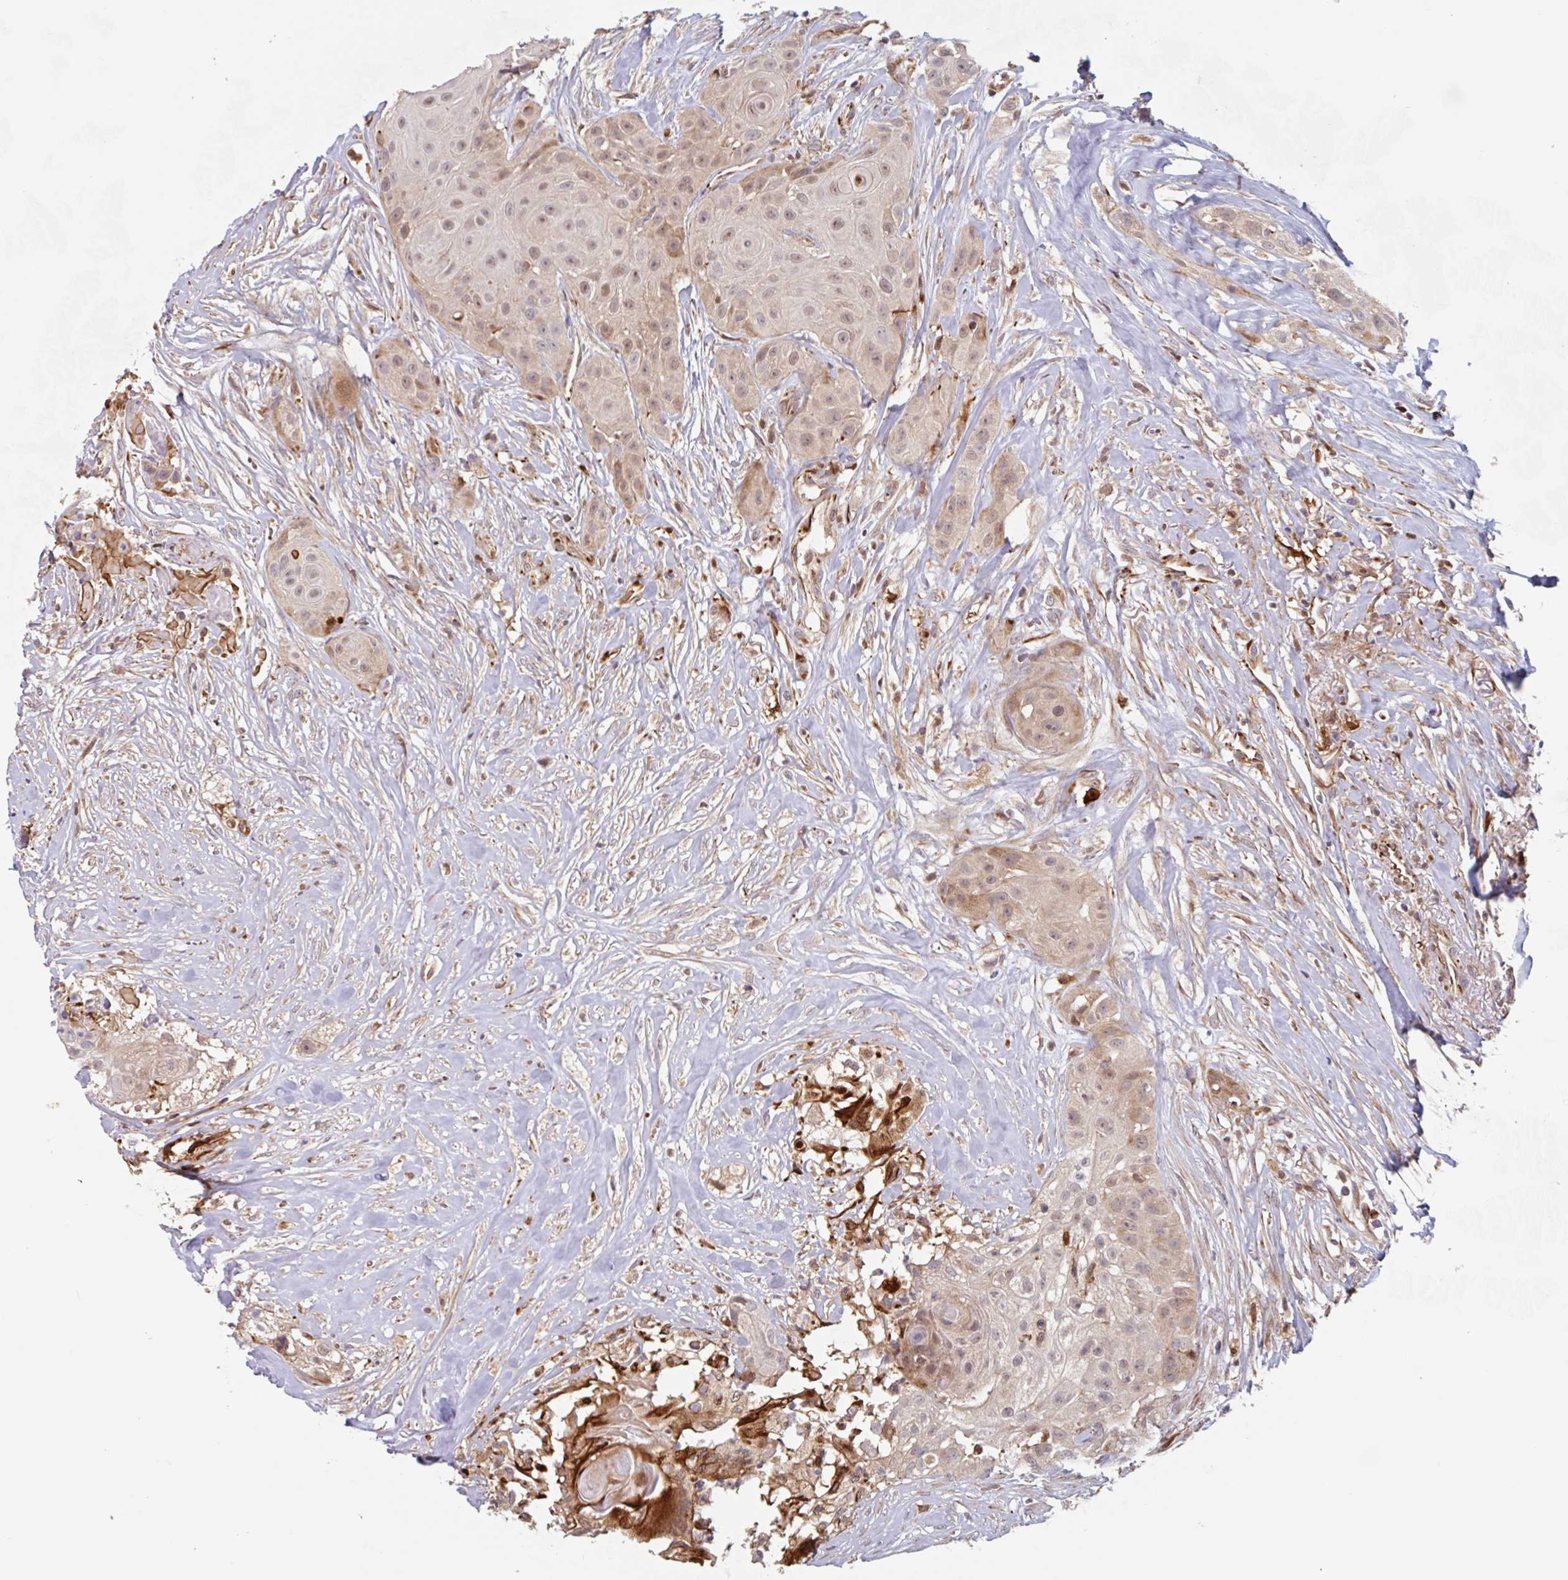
{"staining": {"intensity": "weak", "quantity": ">75%", "location": "nuclear"}, "tissue": "head and neck cancer", "cell_type": "Tumor cells", "image_type": "cancer", "snomed": [{"axis": "morphology", "description": "Squamous cell carcinoma, NOS"}, {"axis": "topography", "description": "Head-Neck"}], "caption": "This histopathology image demonstrates IHC staining of human head and neck cancer (squamous cell carcinoma), with low weak nuclear positivity in approximately >75% of tumor cells.", "gene": "NUB1", "patient": {"sex": "male", "age": 83}}